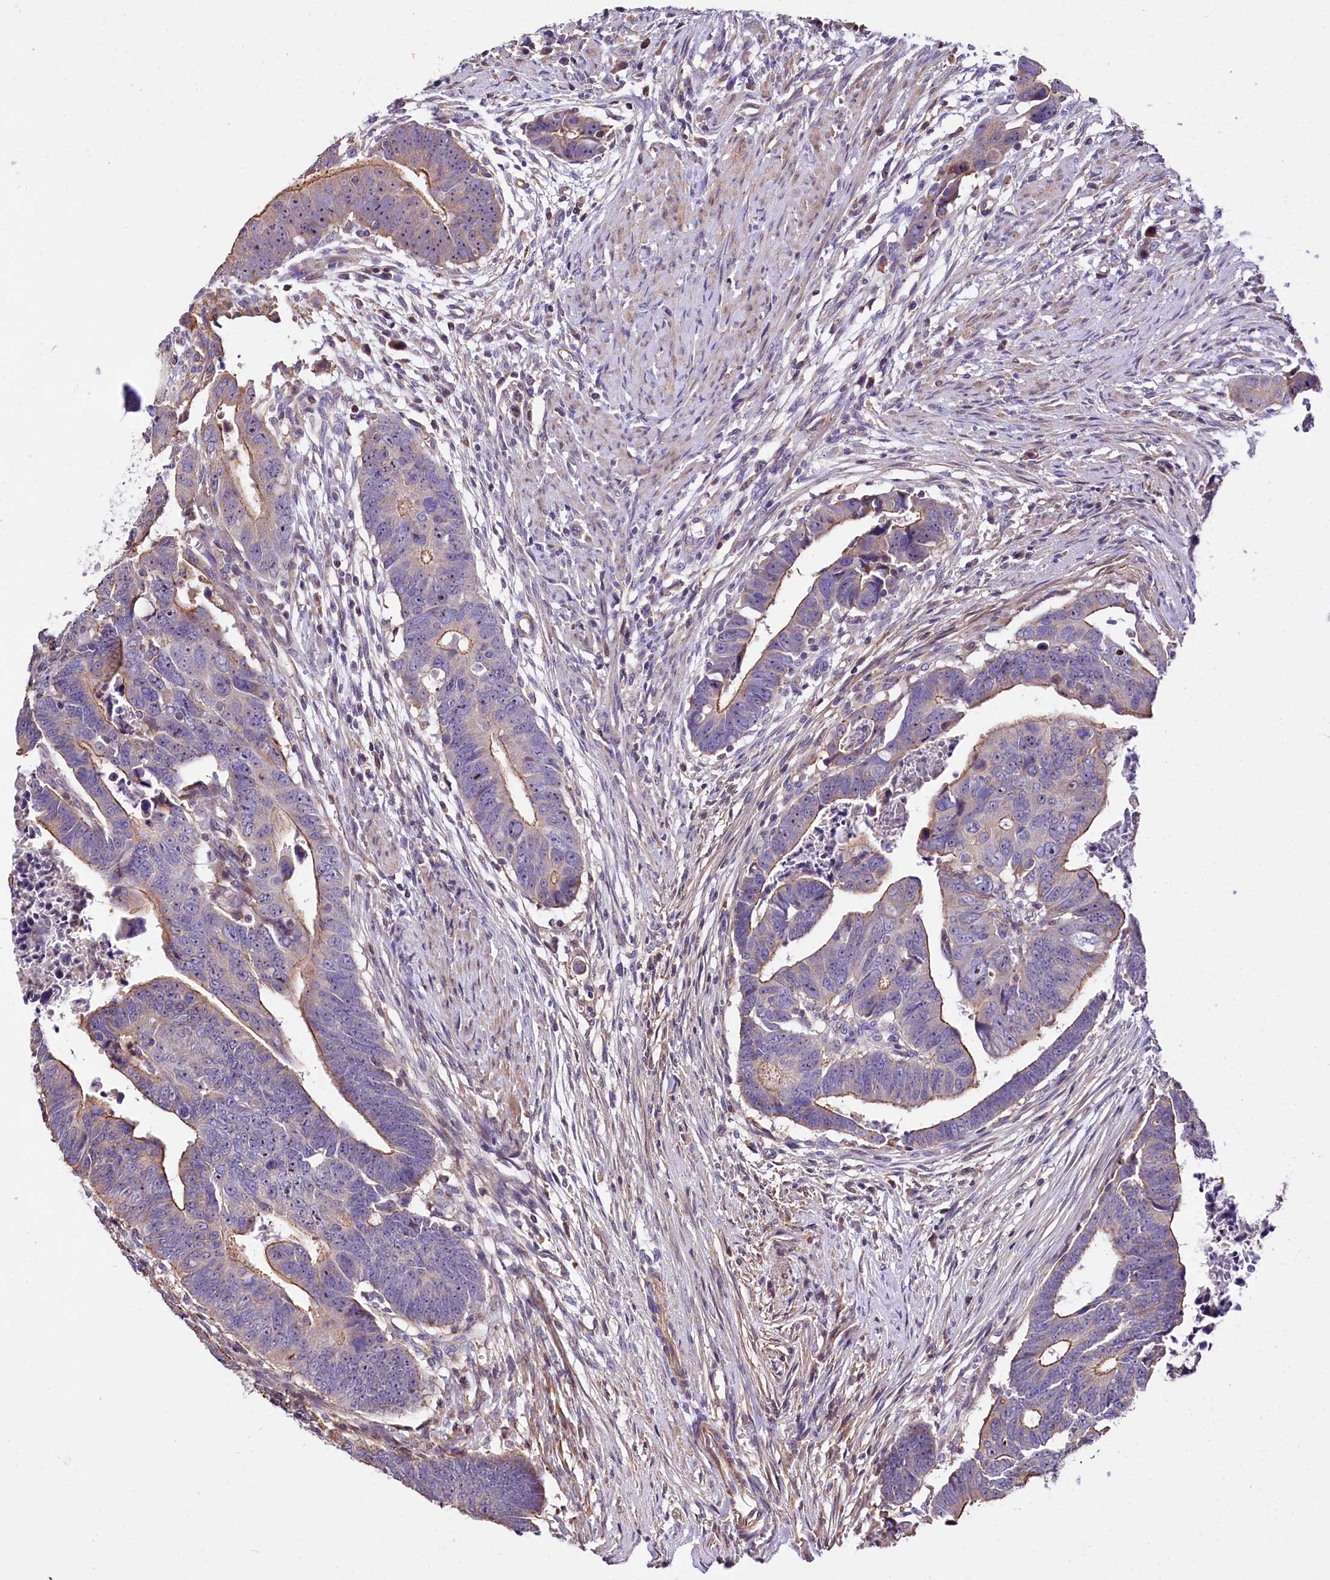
{"staining": {"intensity": "moderate", "quantity": "<25%", "location": "cytoplasmic/membranous,nuclear"}, "tissue": "colorectal cancer", "cell_type": "Tumor cells", "image_type": "cancer", "snomed": [{"axis": "morphology", "description": "Adenocarcinoma, NOS"}, {"axis": "topography", "description": "Rectum"}], "caption": "Moderate cytoplasmic/membranous and nuclear protein staining is seen in about <25% of tumor cells in colorectal cancer (adenocarcinoma).", "gene": "RPUSD3", "patient": {"sex": "female", "age": 65}}